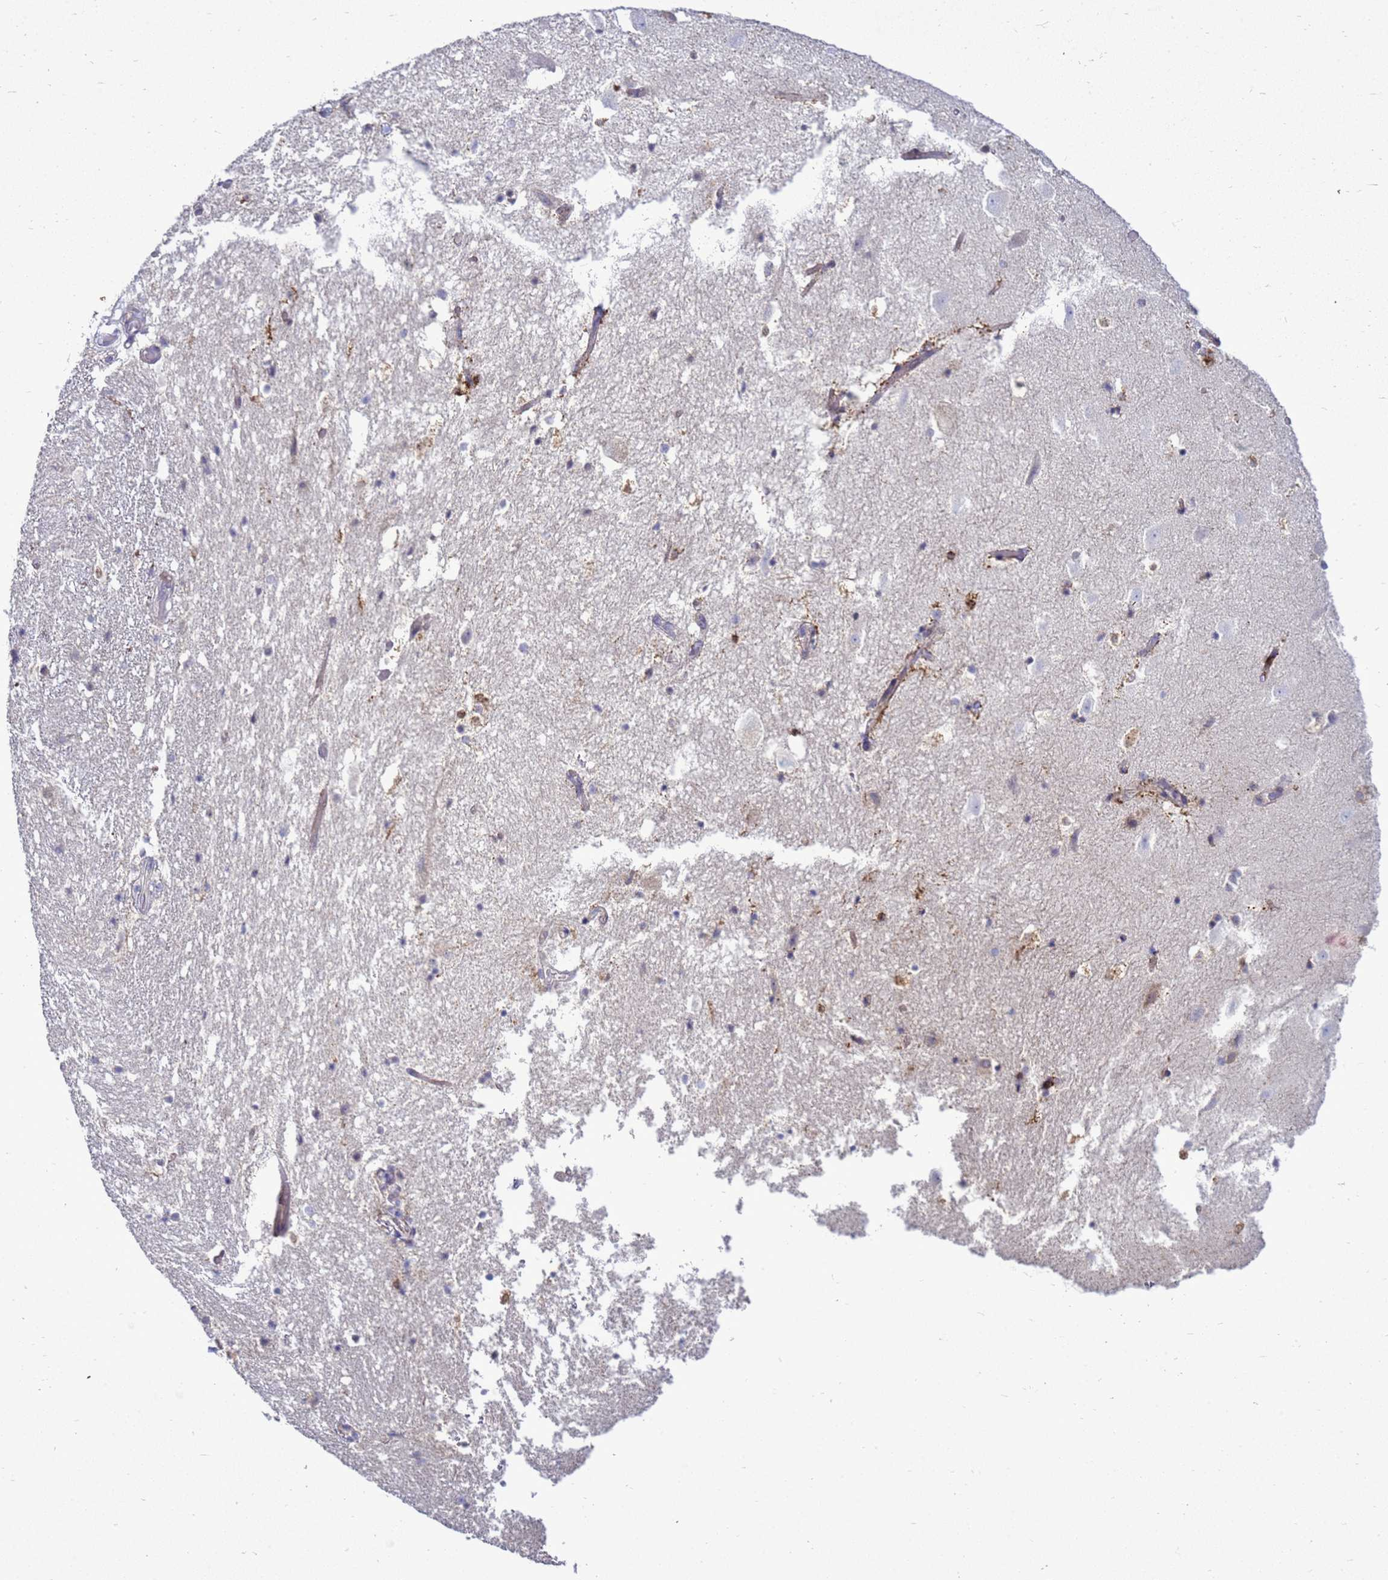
{"staining": {"intensity": "weak", "quantity": "<25%", "location": "cytoplasmic/membranous"}, "tissue": "hippocampus", "cell_type": "Glial cells", "image_type": "normal", "snomed": [{"axis": "morphology", "description": "Normal tissue, NOS"}, {"axis": "topography", "description": "Hippocampus"}], "caption": "The image displays no staining of glial cells in benign hippocampus. (DAB (3,3'-diaminobenzidine) immunohistochemistry, high magnification).", "gene": "MON1B", "patient": {"sex": "female", "age": 52}}